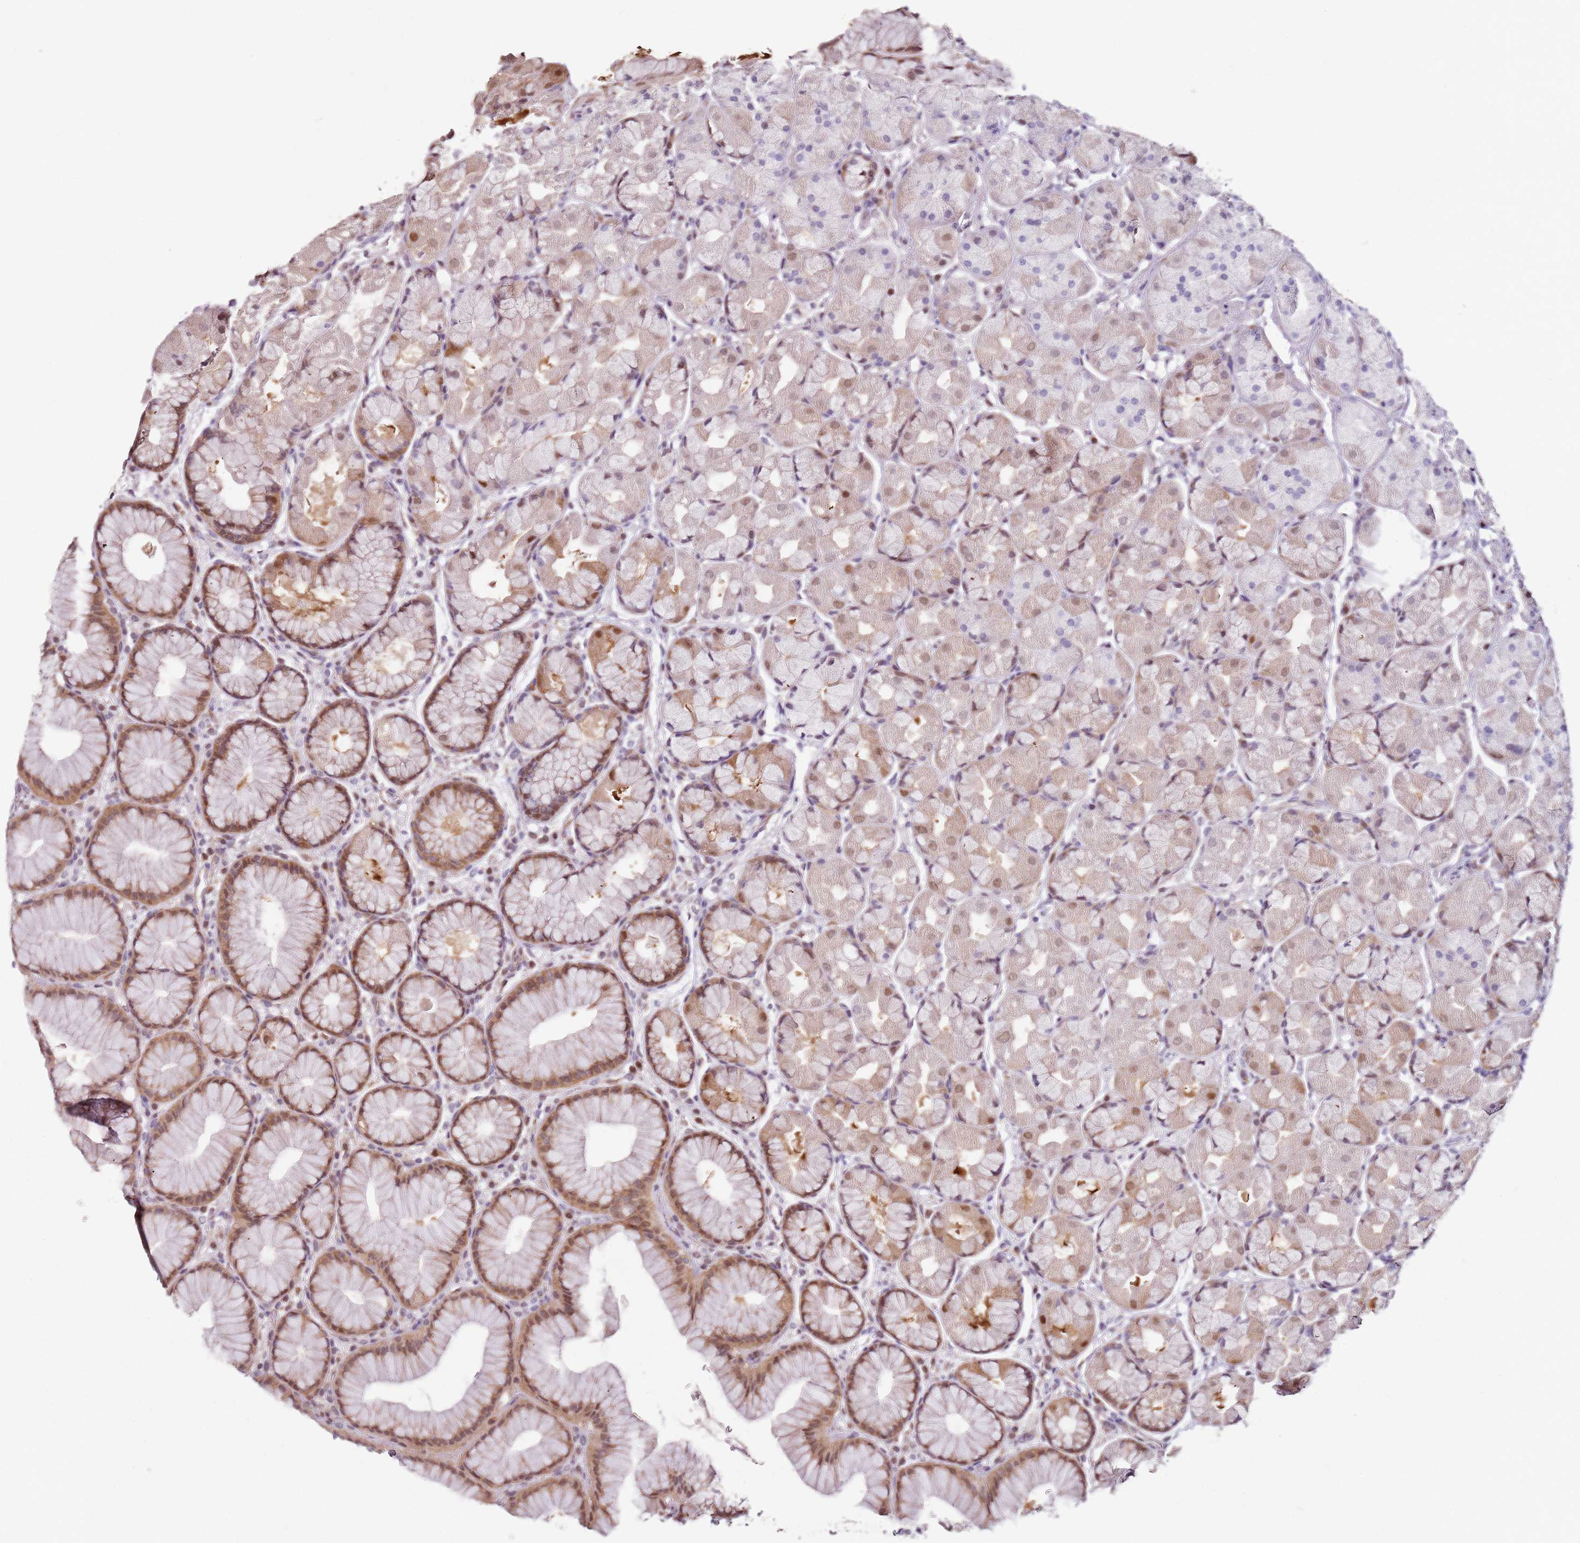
{"staining": {"intensity": "moderate", "quantity": ">75%", "location": "cytoplasmic/membranous,nuclear"}, "tissue": "stomach", "cell_type": "Glandular cells", "image_type": "normal", "snomed": [{"axis": "morphology", "description": "Normal tissue, NOS"}, {"axis": "topography", "description": "Stomach"}], "caption": "A photomicrograph of stomach stained for a protein displays moderate cytoplasmic/membranous,nuclear brown staining in glandular cells.", "gene": "PSMD4", "patient": {"sex": "male", "age": 57}}